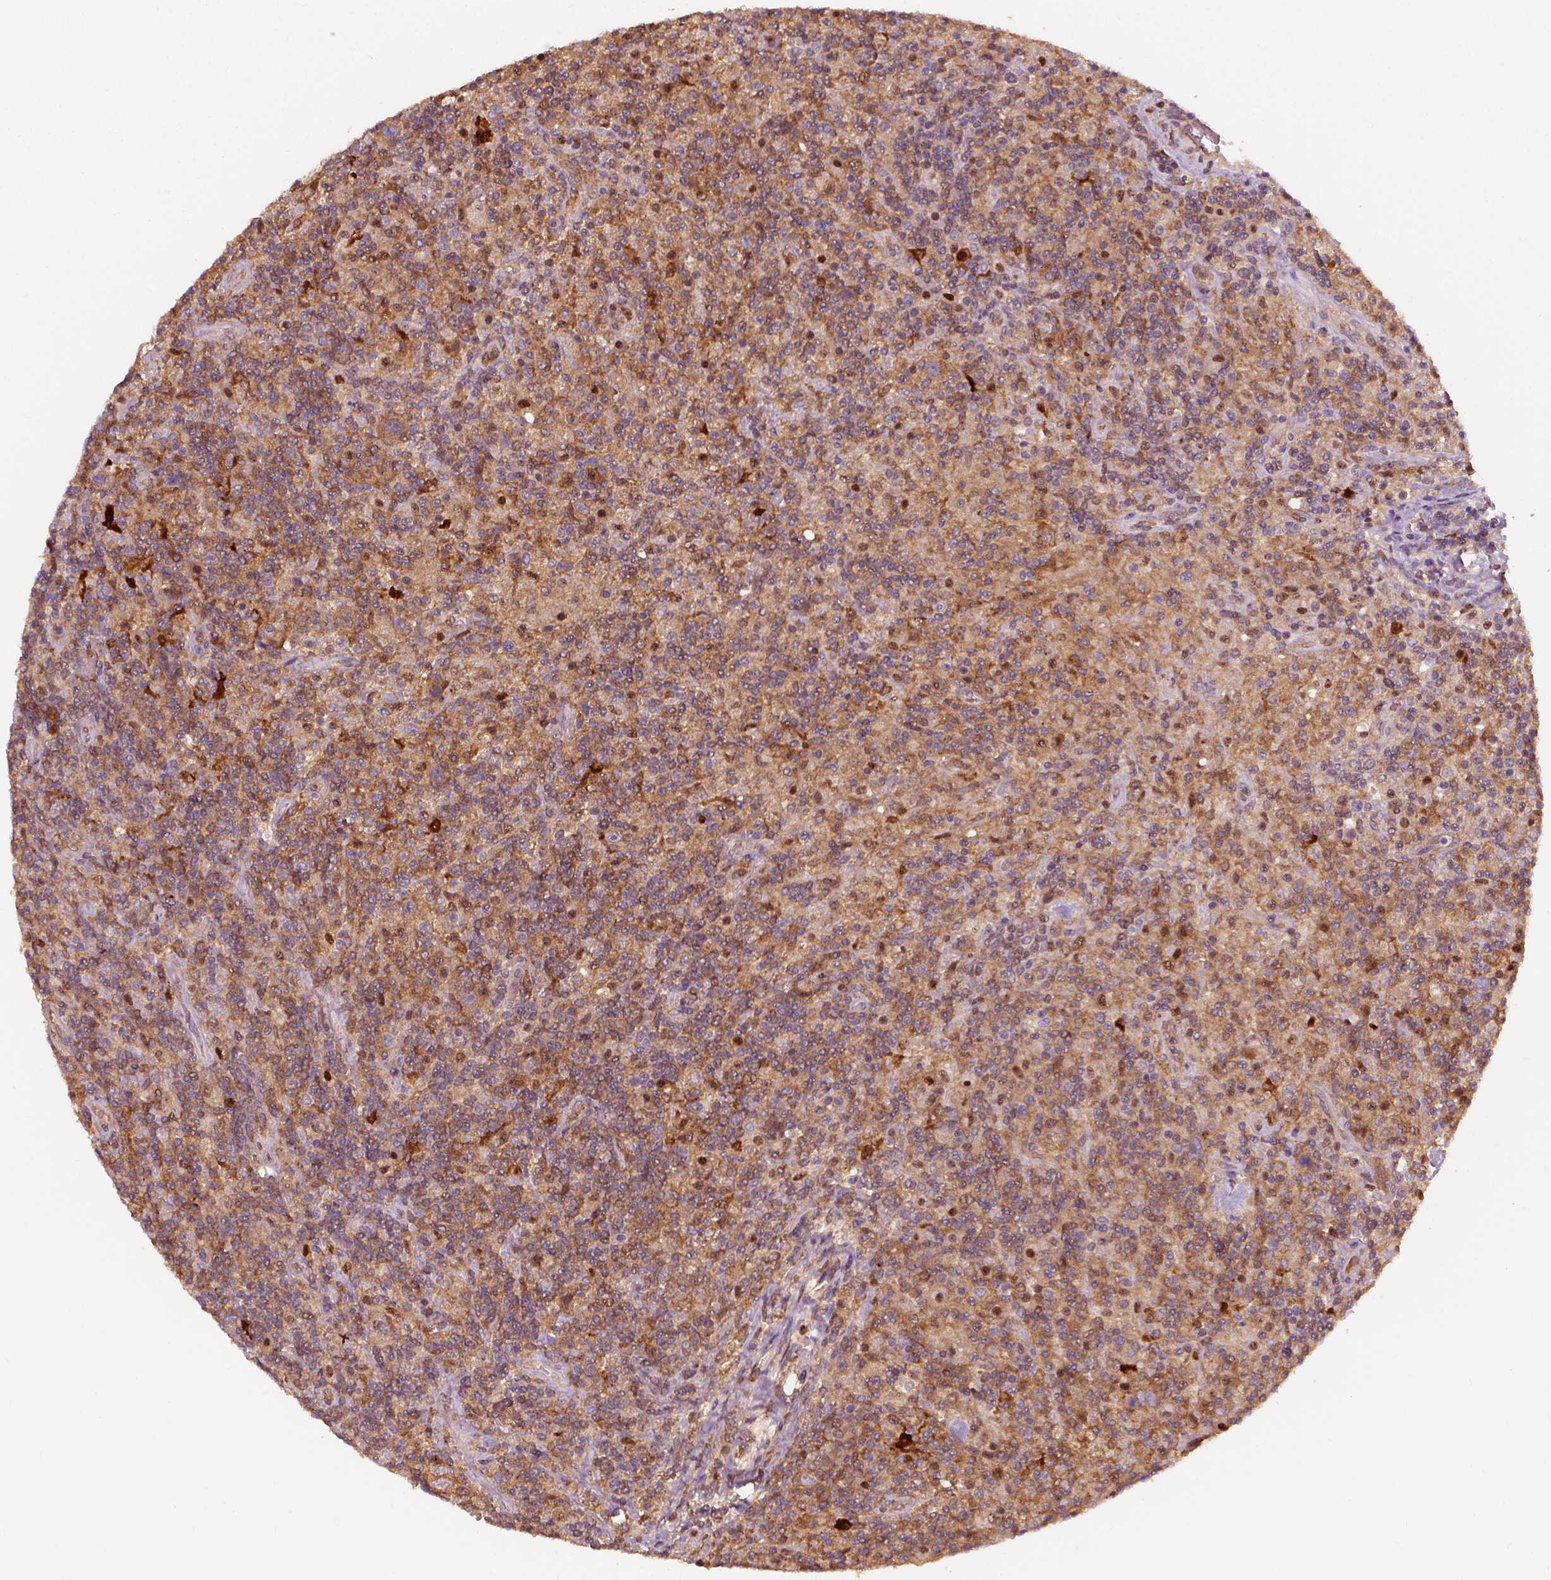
{"staining": {"intensity": "moderate", "quantity": ">75%", "location": "cytoplasmic/membranous"}, "tissue": "lymphoma", "cell_type": "Tumor cells", "image_type": "cancer", "snomed": [{"axis": "morphology", "description": "Hodgkin's disease, NOS"}, {"axis": "topography", "description": "Lymph node"}], "caption": "Tumor cells demonstrate medium levels of moderate cytoplasmic/membranous staining in about >75% of cells in human lymphoma. (Stains: DAB in brown, nuclei in blue, Microscopy: brightfield microscopy at high magnification).", "gene": "SQSTM1", "patient": {"sex": "male", "age": 70}}